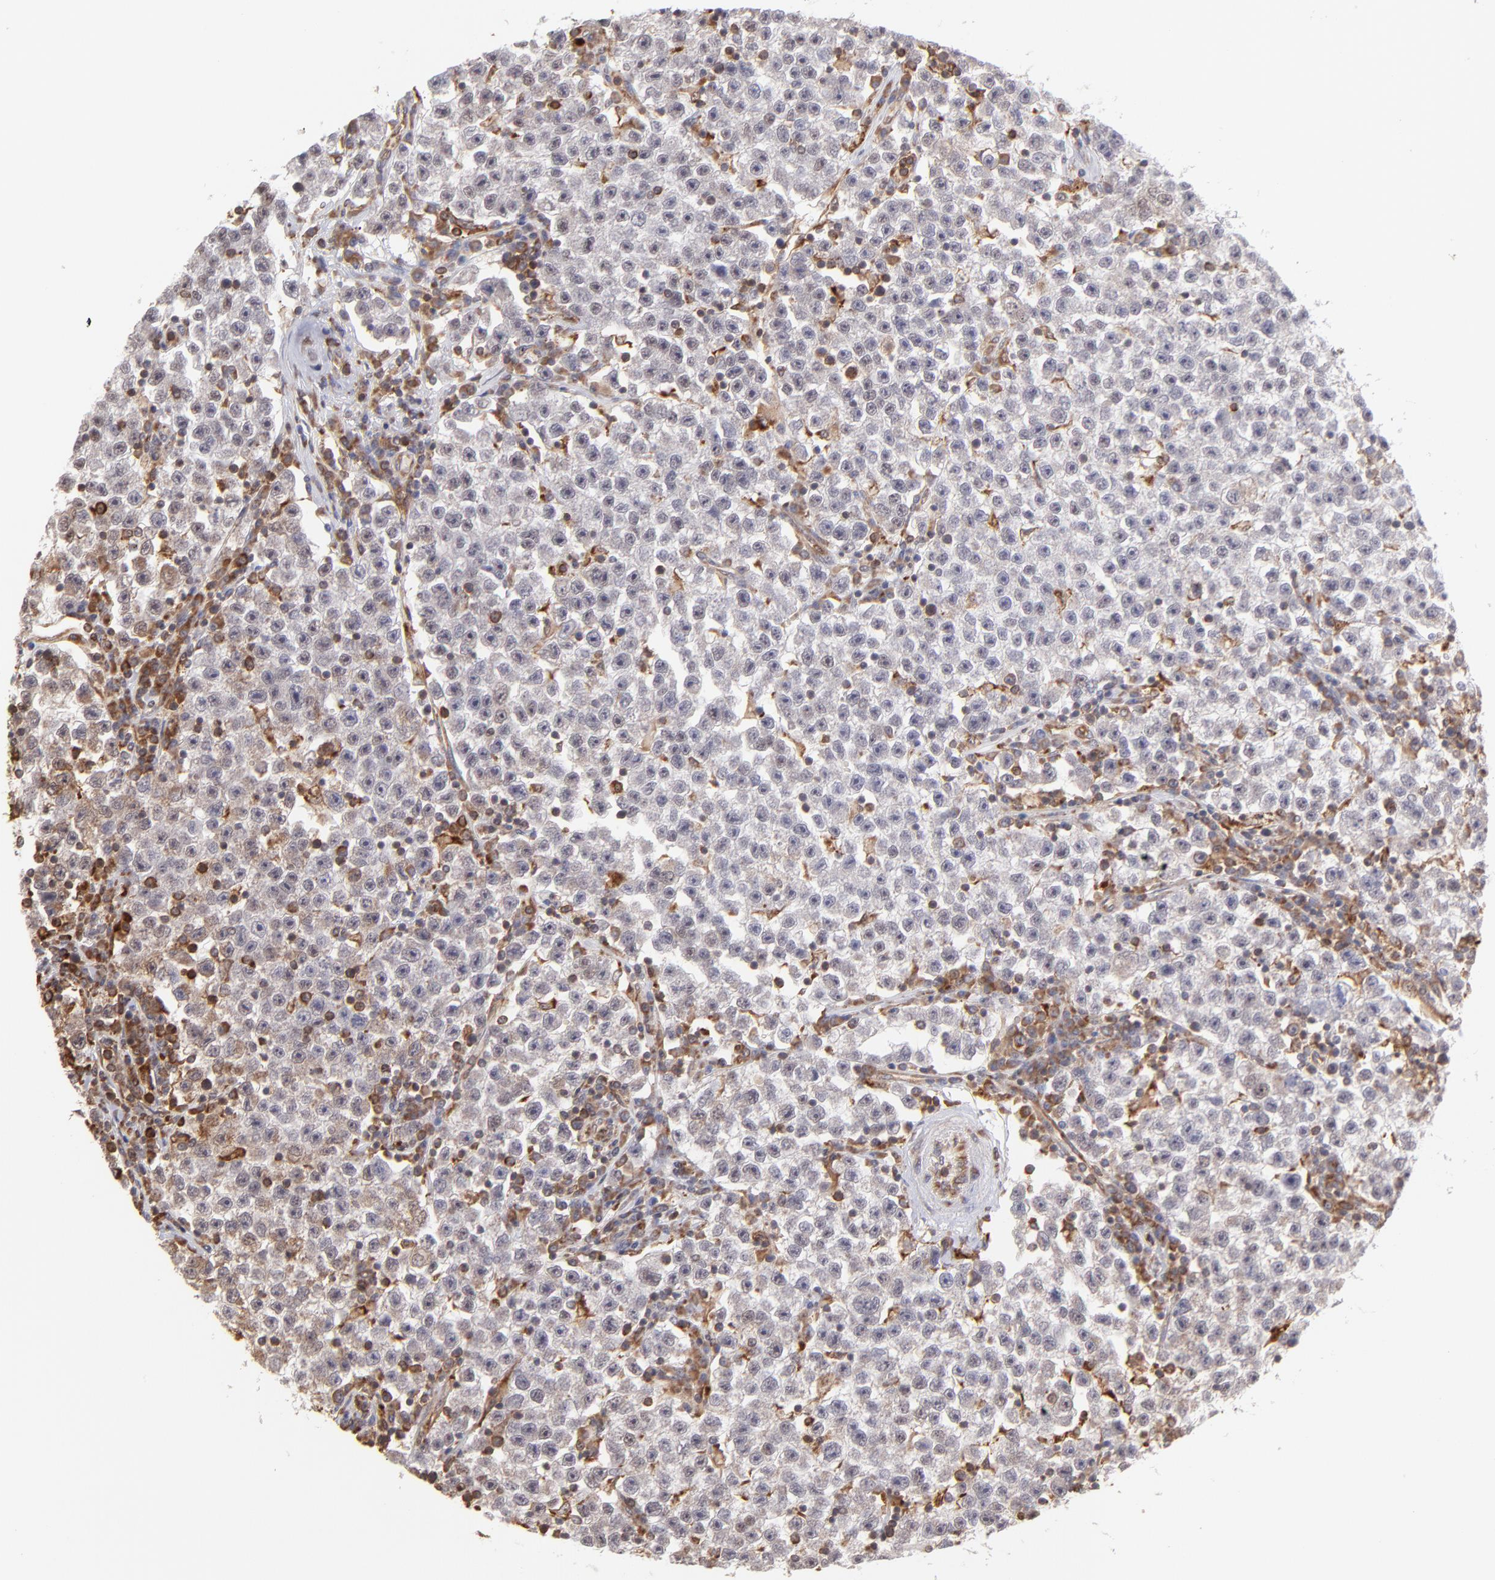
{"staining": {"intensity": "negative", "quantity": "none", "location": "none"}, "tissue": "testis cancer", "cell_type": "Tumor cells", "image_type": "cancer", "snomed": [{"axis": "morphology", "description": "Seminoma, NOS"}, {"axis": "topography", "description": "Testis"}], "caption": "An IHC image of testis seminoma is shown. There is no staining in tumor cells of testis seminoma.", "gene": "OAS1", "patient": {"sex": "male", "age": 22}}